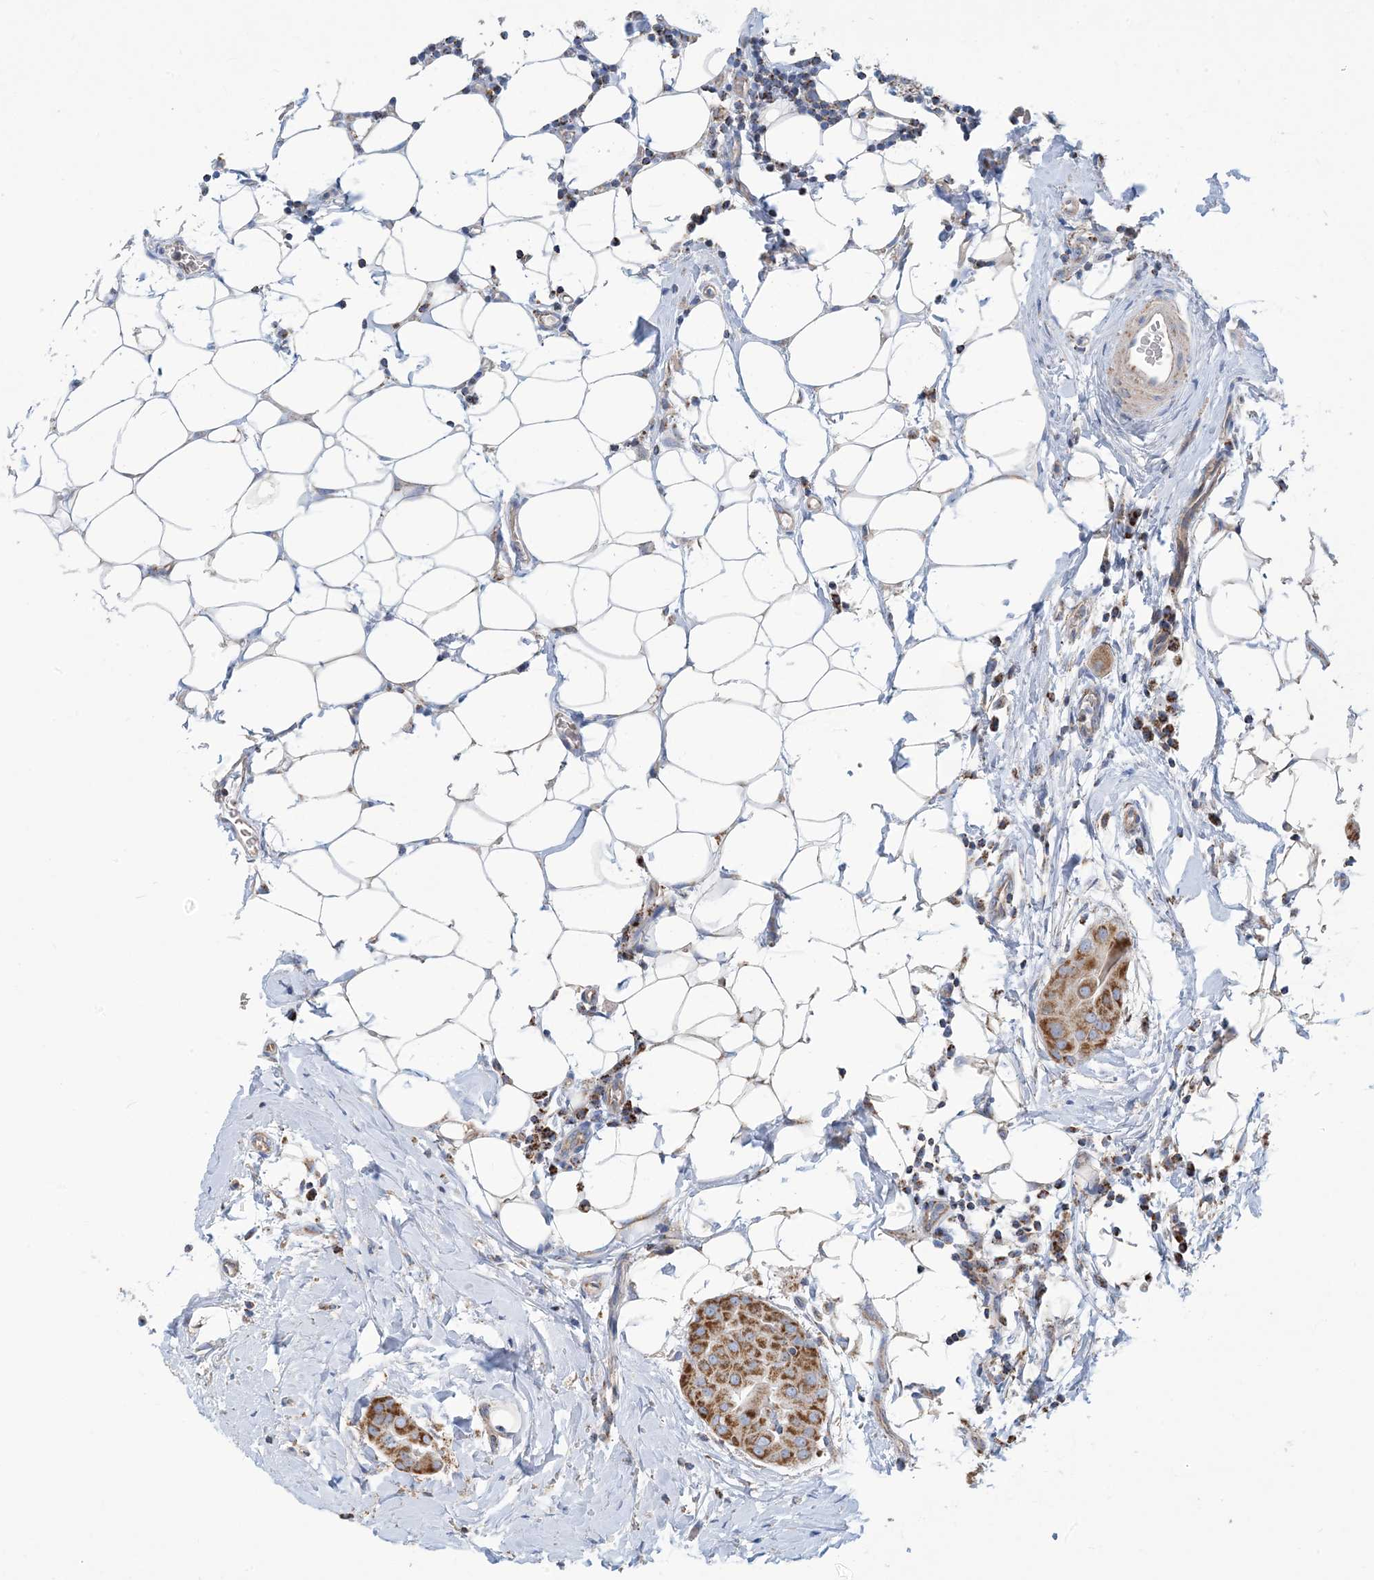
{"staining": {"intensity": "moderate", "quantity": ">75%", "location": "cytoplasmic/membranous"}, "tissue": "thyroid cancer", "cell_type": "Tumor cells", "image_type": "cancer", "snomed": [{"axis": "morphology", "description": "Papillary adenocarcinoma, NOS"}, {"axis": "topography", "description": "Thyroid gland"}], "caption": "Thyroid cancer stained for a protein exhibits moderate cytoplasmic/membranous positivity in tumor cells.", "gene": "PHOSPHO2", "patient": {"sex": "male", "age": 33}}